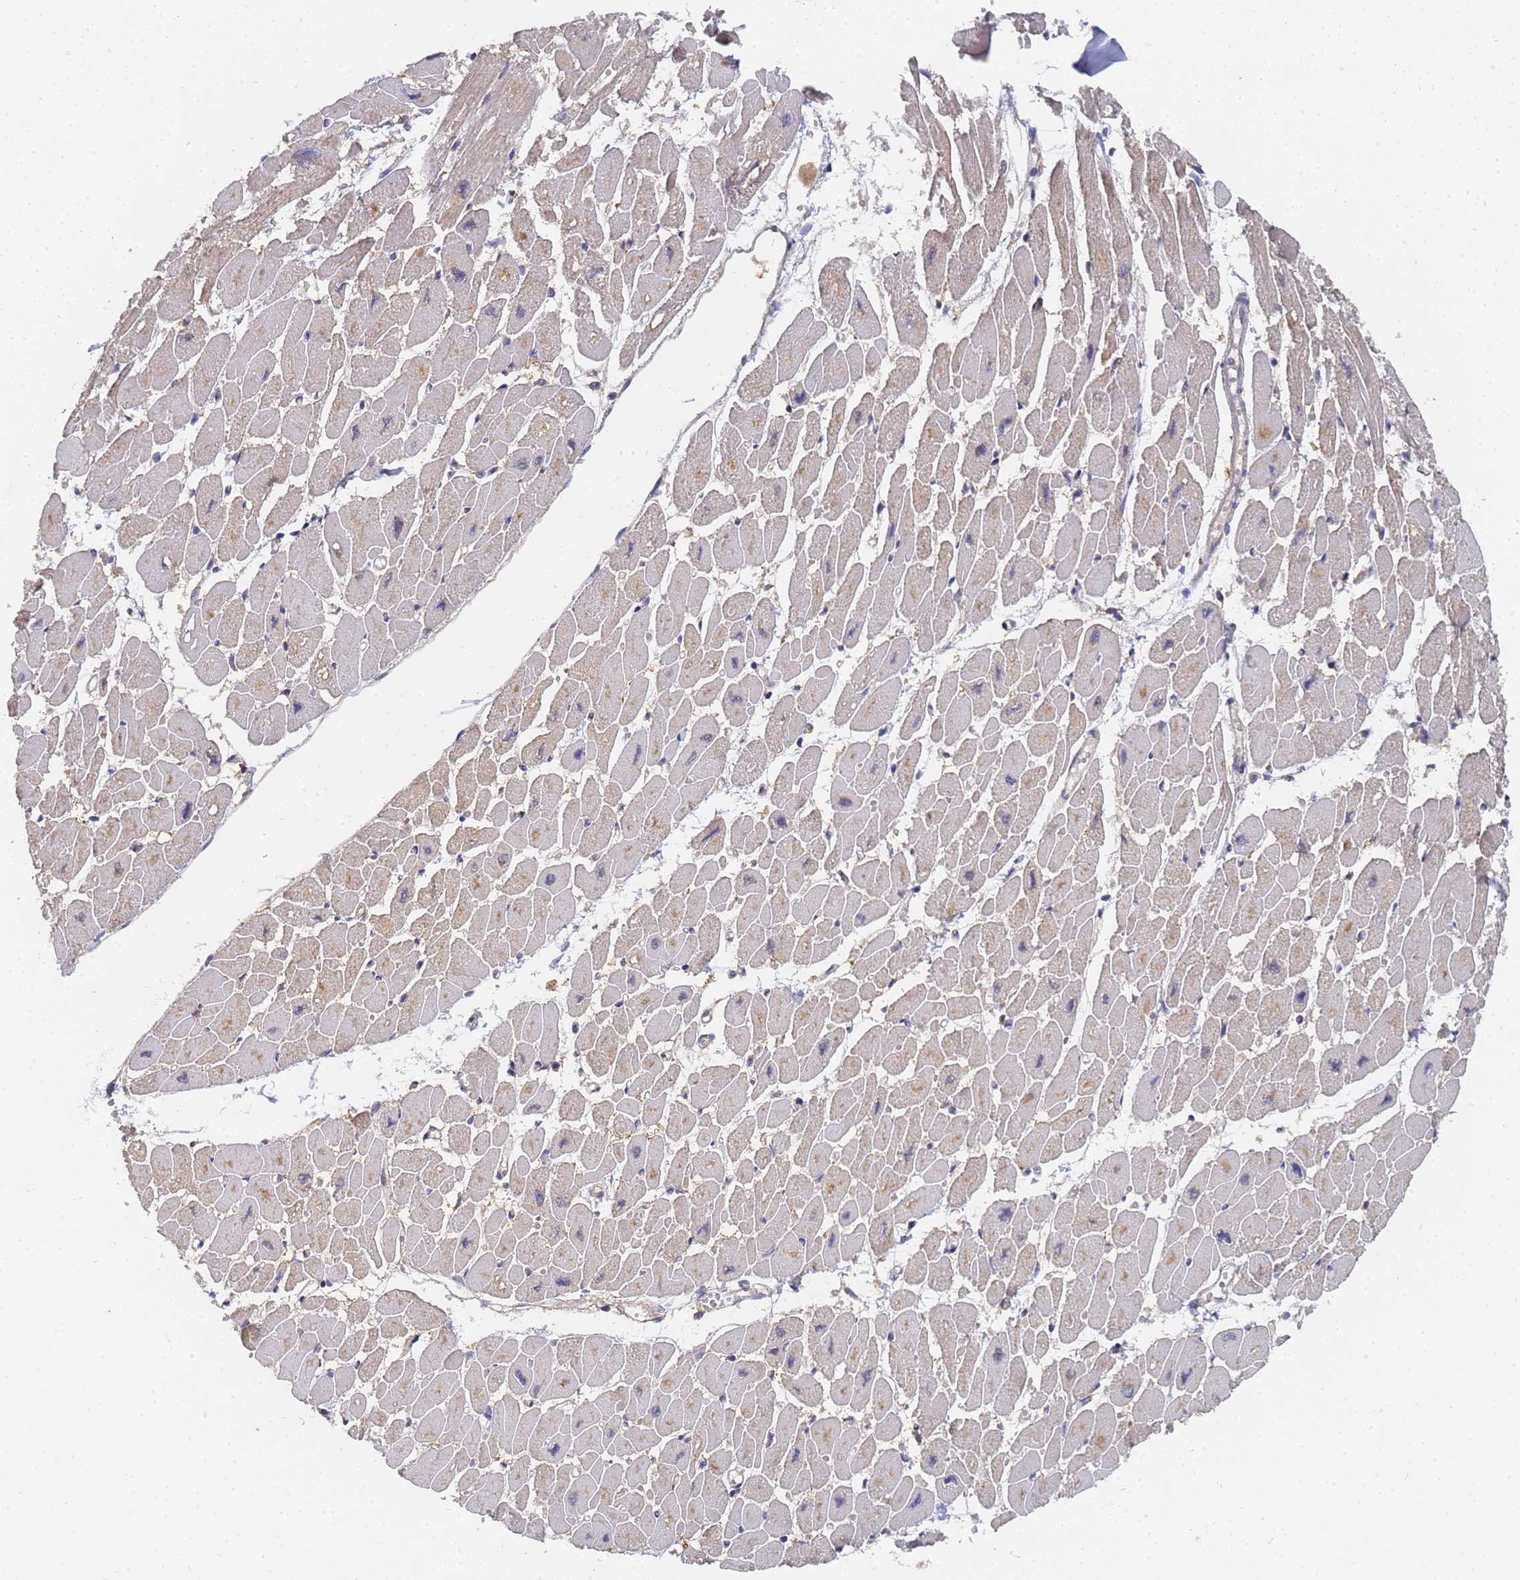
{"staining": {"intensity": "weak", "quantity": "25%-75%", "location": "cytoplasmic/membranous"}, "tissue": "heart muscle", "cell_type": "Cardiomyocytes", "image_type": "normal", "snomed": [{"axis": "morphology", "description": "Normal tissue, NOS"}, {"axis": "topography", "description": "Heart"}], "caption": "IHC (DAB (3,3'-diaminobenzidine)) staining of unremarkable human heart muscle demonstrates weak cytoplasmic/membranous protein staining in approximately 25%-75% of cardiomyocytes.", "gene": "ALS2CL", "patient": {"sex": "female", "age": 54}}